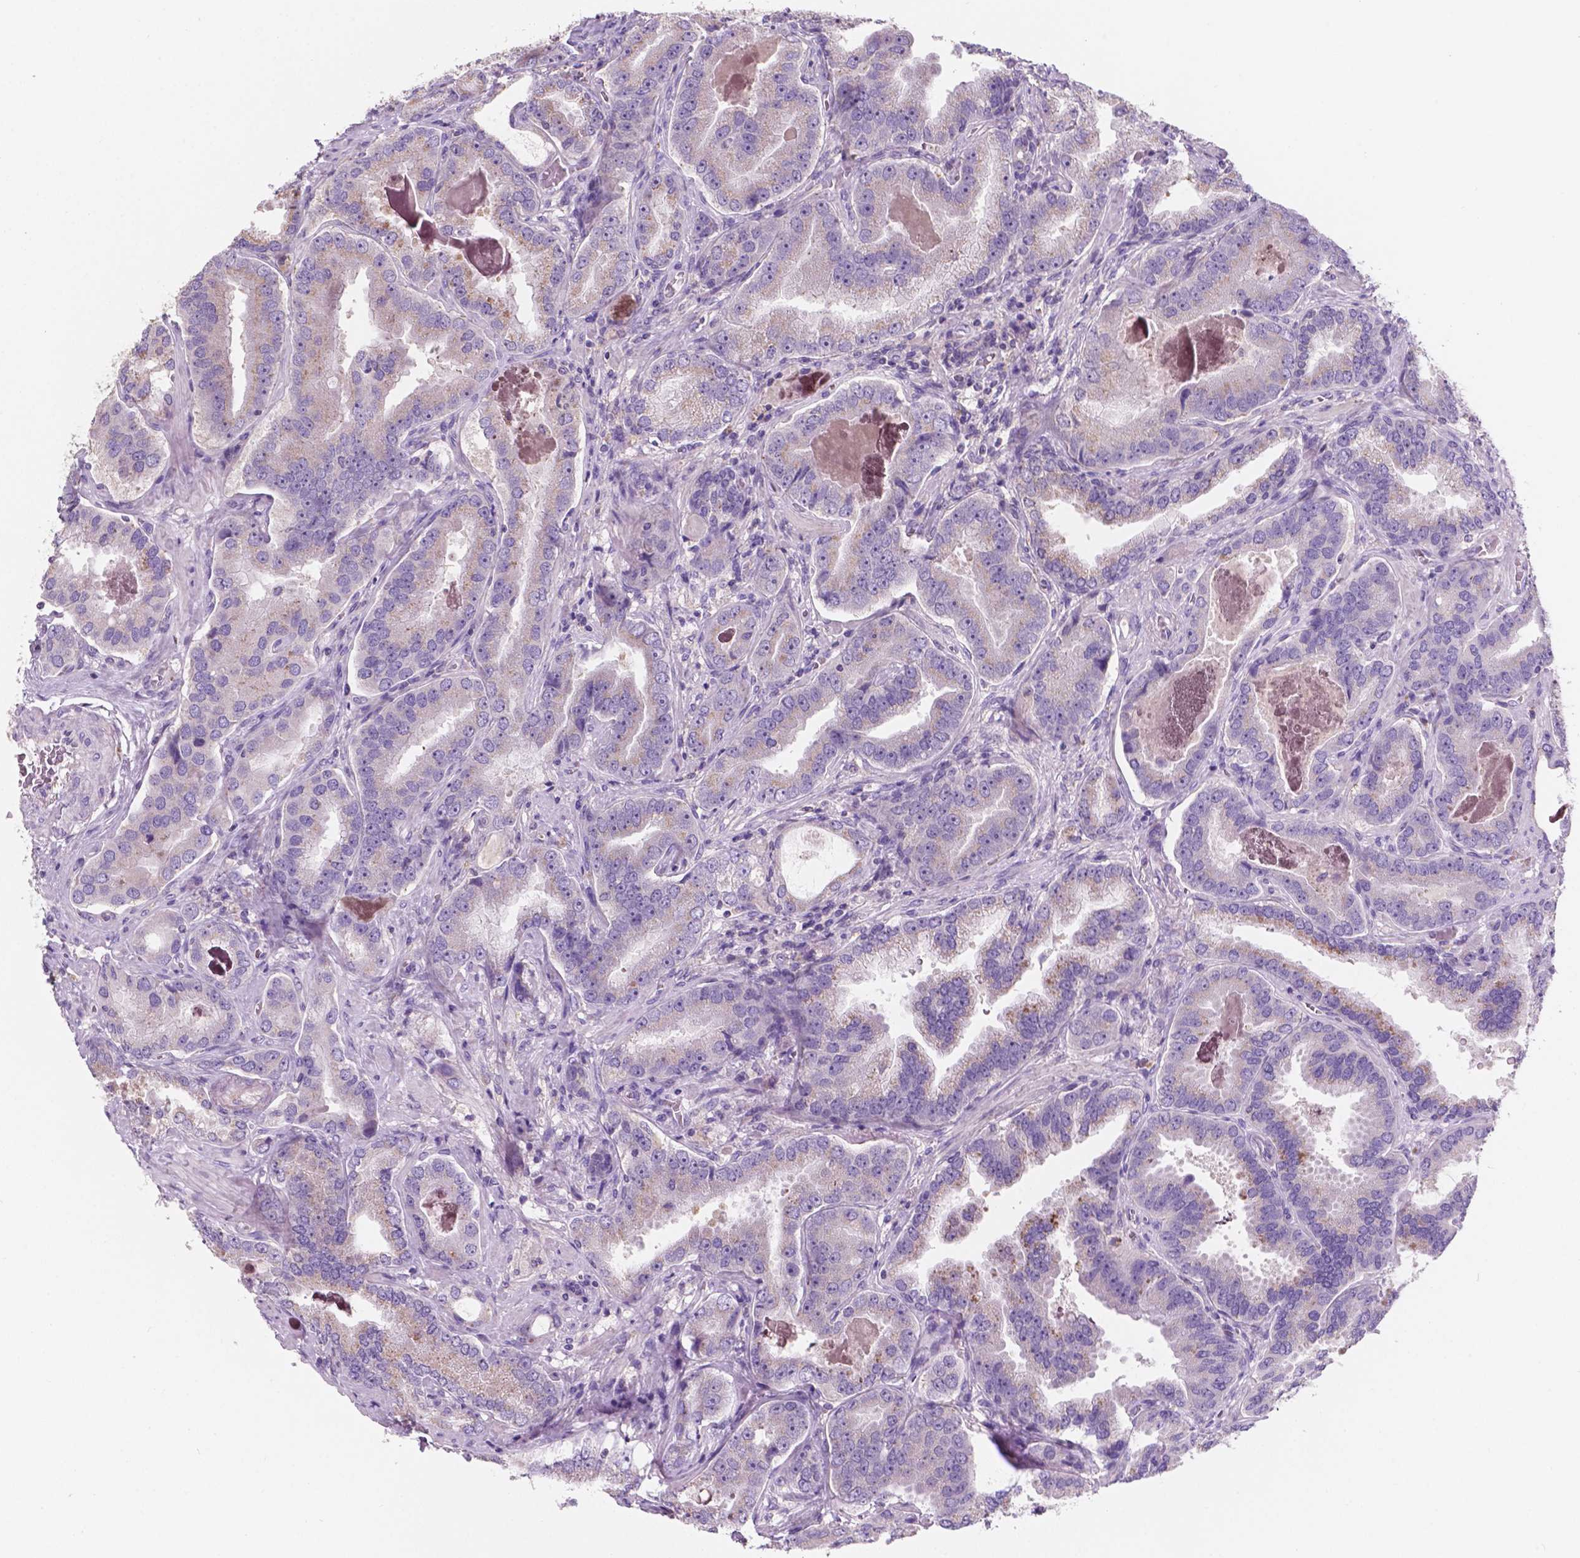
{"staining": {"intensity": "weak", "quantity": "<25%", "location": "cytoplasmic/membranous"}, "tissue": "prostate cancer", "cell_type": "Tumor cells", "image_type": "cancer", "snomed": [{"axis": "morphology", "description": "Adenocarcinoma, NOS"}, {"axis": "topography", "description": "Prostate"}], "caption": "This is an IHC micrograph of human prostate adenocarcinoma. There is no staining in tumor cells.", "gene": "SBSN", "patient": {"sex": "male", "age": 64}}